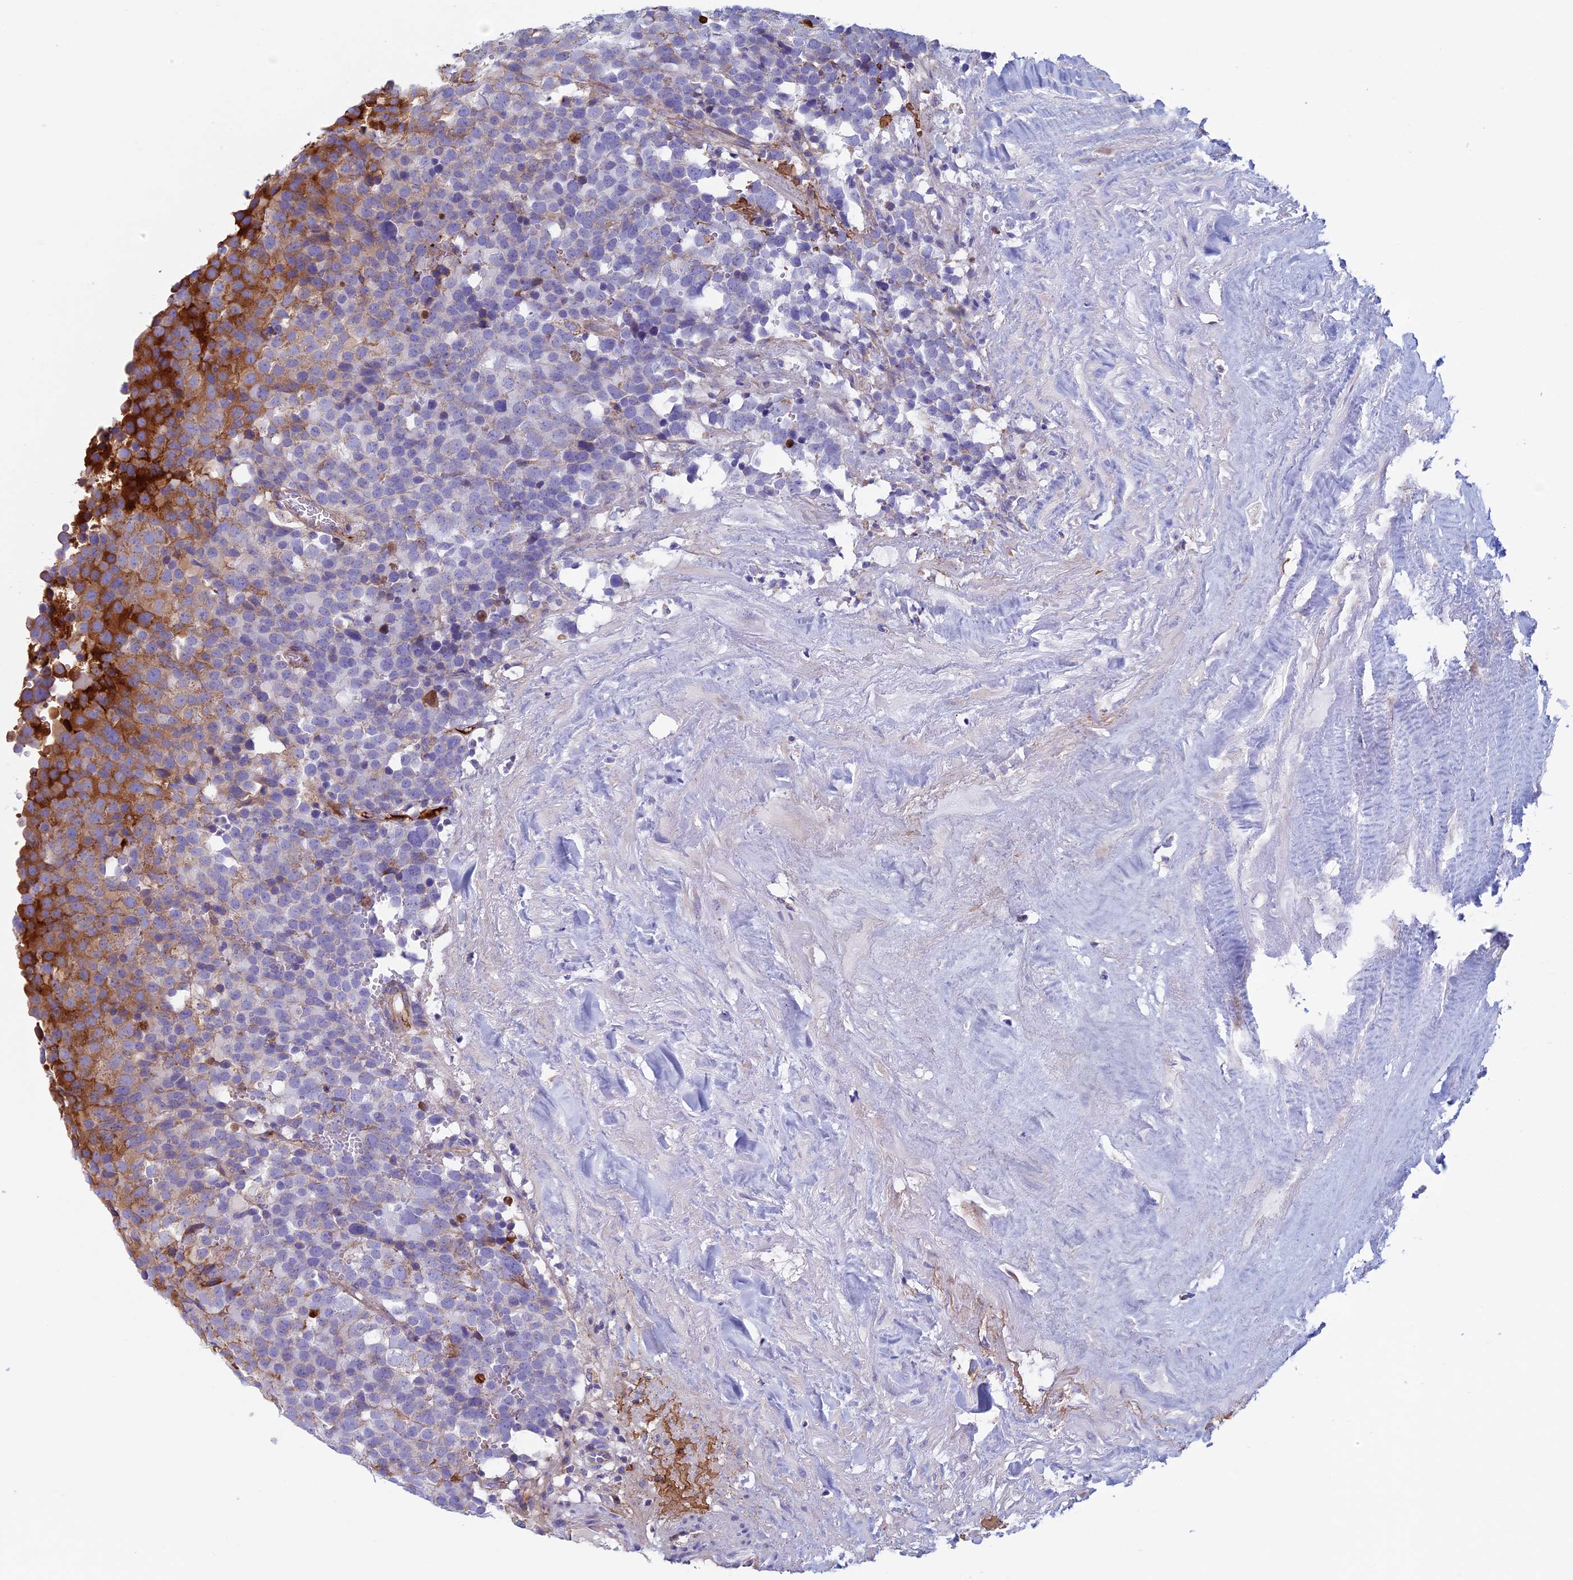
{"staining": {"intensity": "moderate", "quantity": "25%-75%", "location": "cytoplasmic/membranous"}, "tissue": "testis cancer", "cell_type": "Tumor cells", "image_type": "cancer", "snomed": [{"axis": "morphology", "description": "Seminoma, NOS"}, {"axis": "topography", "description": "Testis"}], "caption": "Protein expression analysis of testis cancer (seminoma) exhibits moderate cytoplasmic/membranous staining in approximately 25%-75% of tumor cells.", "gene": "NDUFB9", "patient": {"sex": "male", "age": 71}}